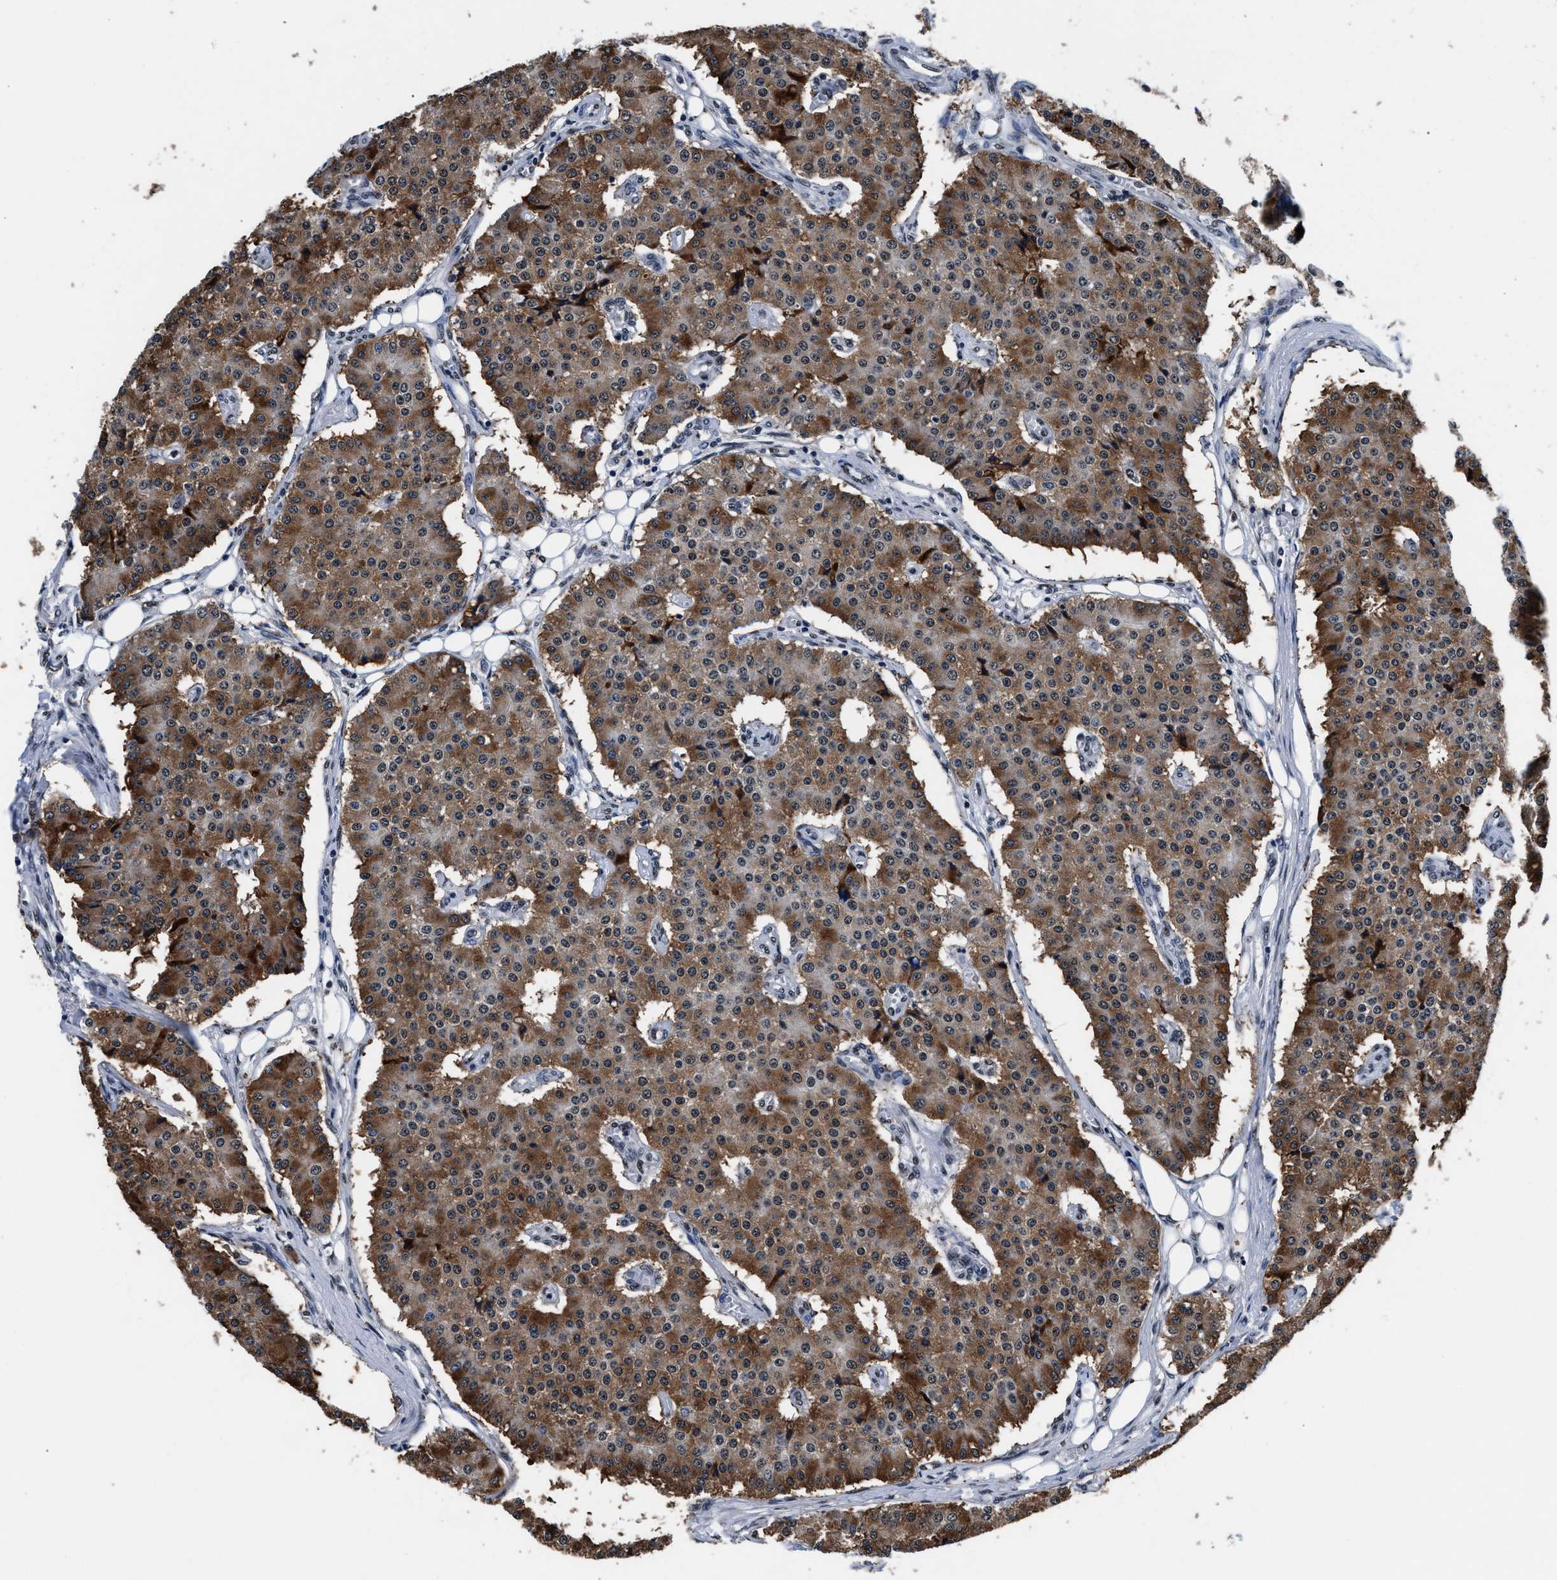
{"staining": {"intensity": "moderate", "quantity": ">75%", "location": "cytoplasmic/membranous"}, "tissue": "carcinoid", "cell_type": "Tumor cells", "image_type": "cancer", "snomed": [{"axis": "morphology", "description": "Carcinoid, malignant, NOS"}, {"axis": "topography", "description": "Colon"}], "caption": "Immunohistochemistry (IHC) of malignant carcinoid displays medium levels of moderate cytoplasmic/membranous staining in approximately >75% of tumor cells. Nuclei are stained in blue.", "gene": "USP16", "patient": {"sex": "female", "age": 52}}